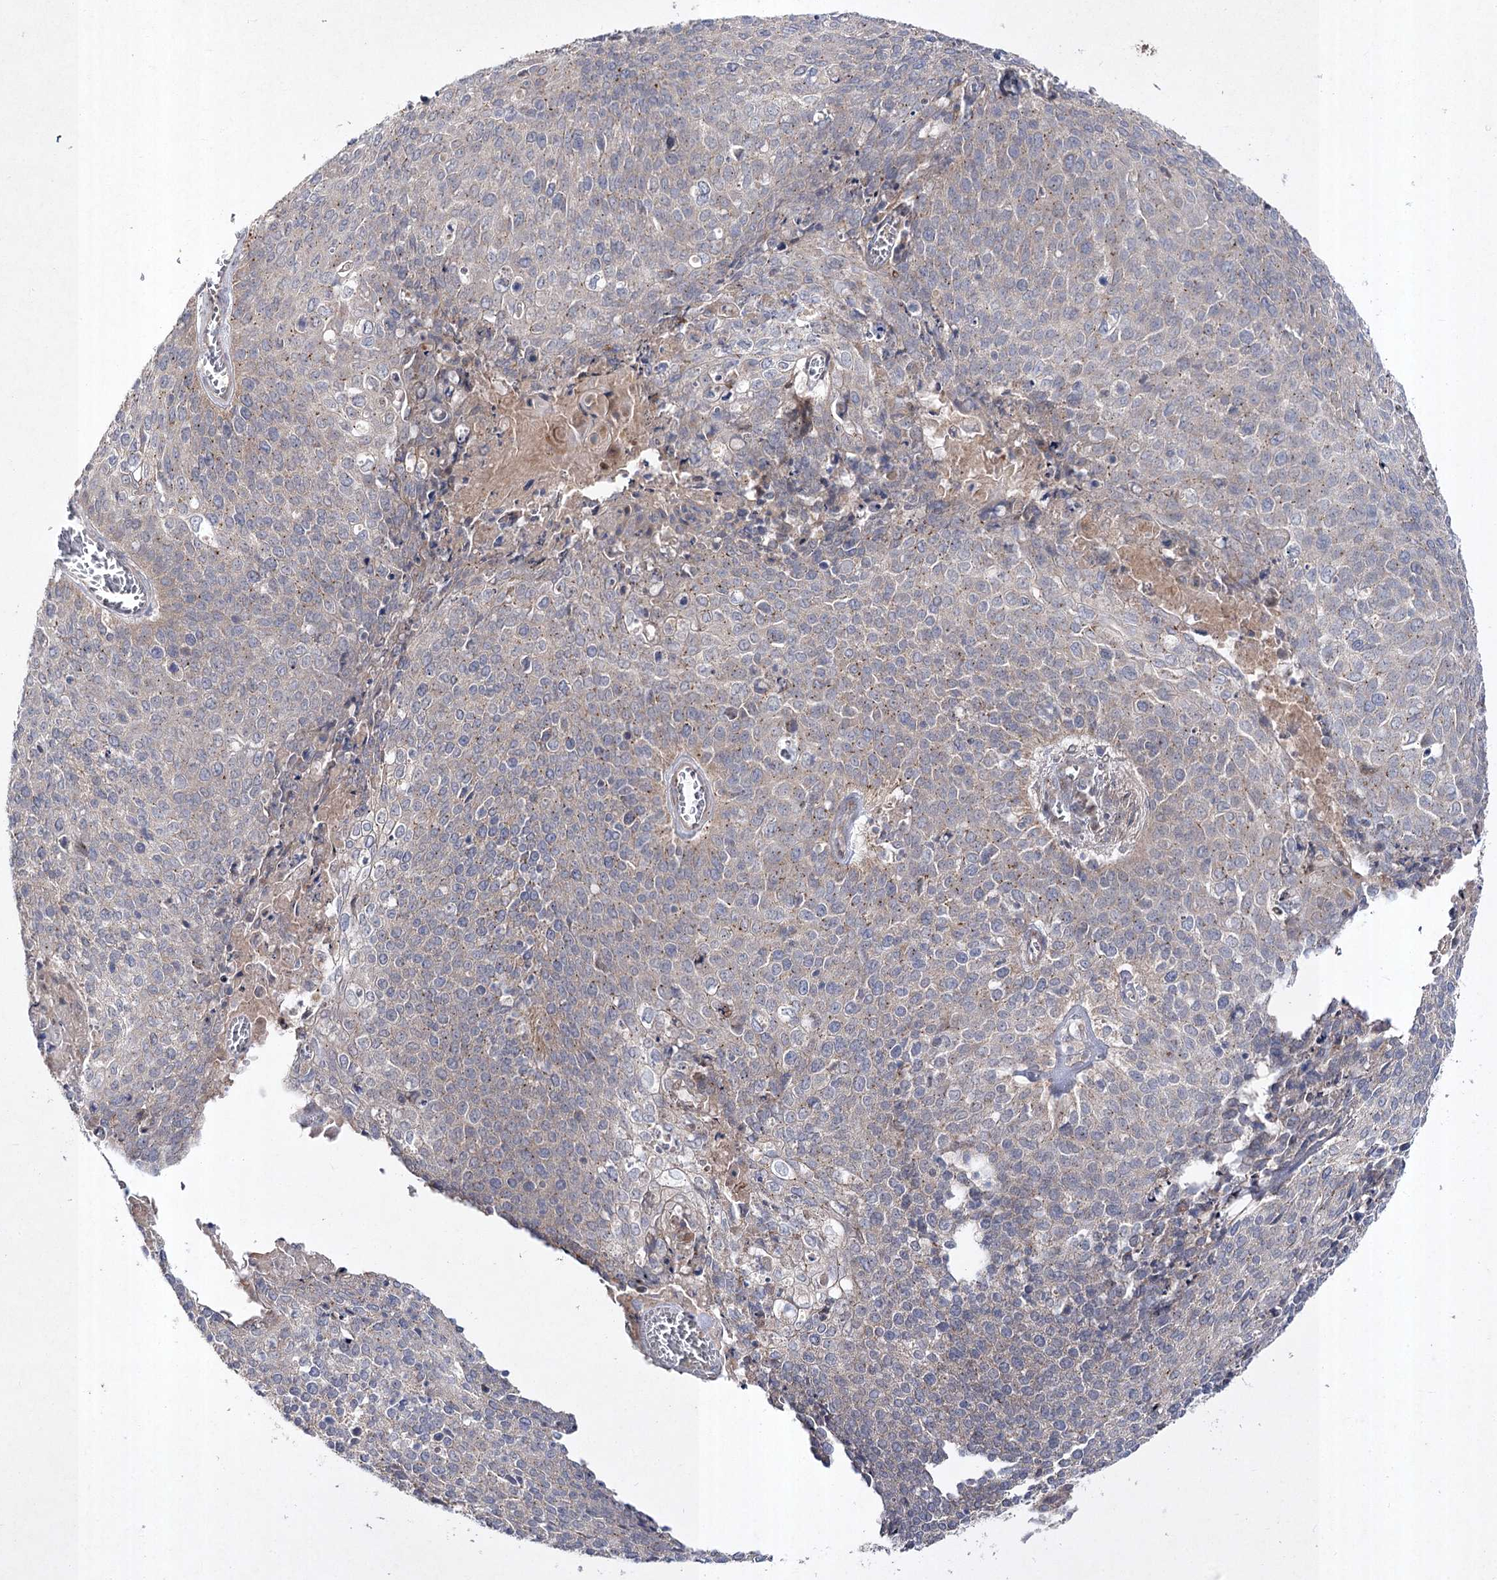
{"staining": {"intensity": "weak", "quantity": "<25%", "location": "cytoplasmic/membranous"}, "tissue": "cervical cancer", "cell_type": "Tumor cells", "image_type": "cancer", "snomed": [{"axis": "morphology", "description": "Squamous cell carcinoma, NOS"}, {"axis": "topography", "description": "Cervix"}], "caption": "IHC of cervical squamous cell carcinoma reveals no expression in tumor cells.", "gene": "FANCL", "patient": {"sex": "female", "age": 39}}